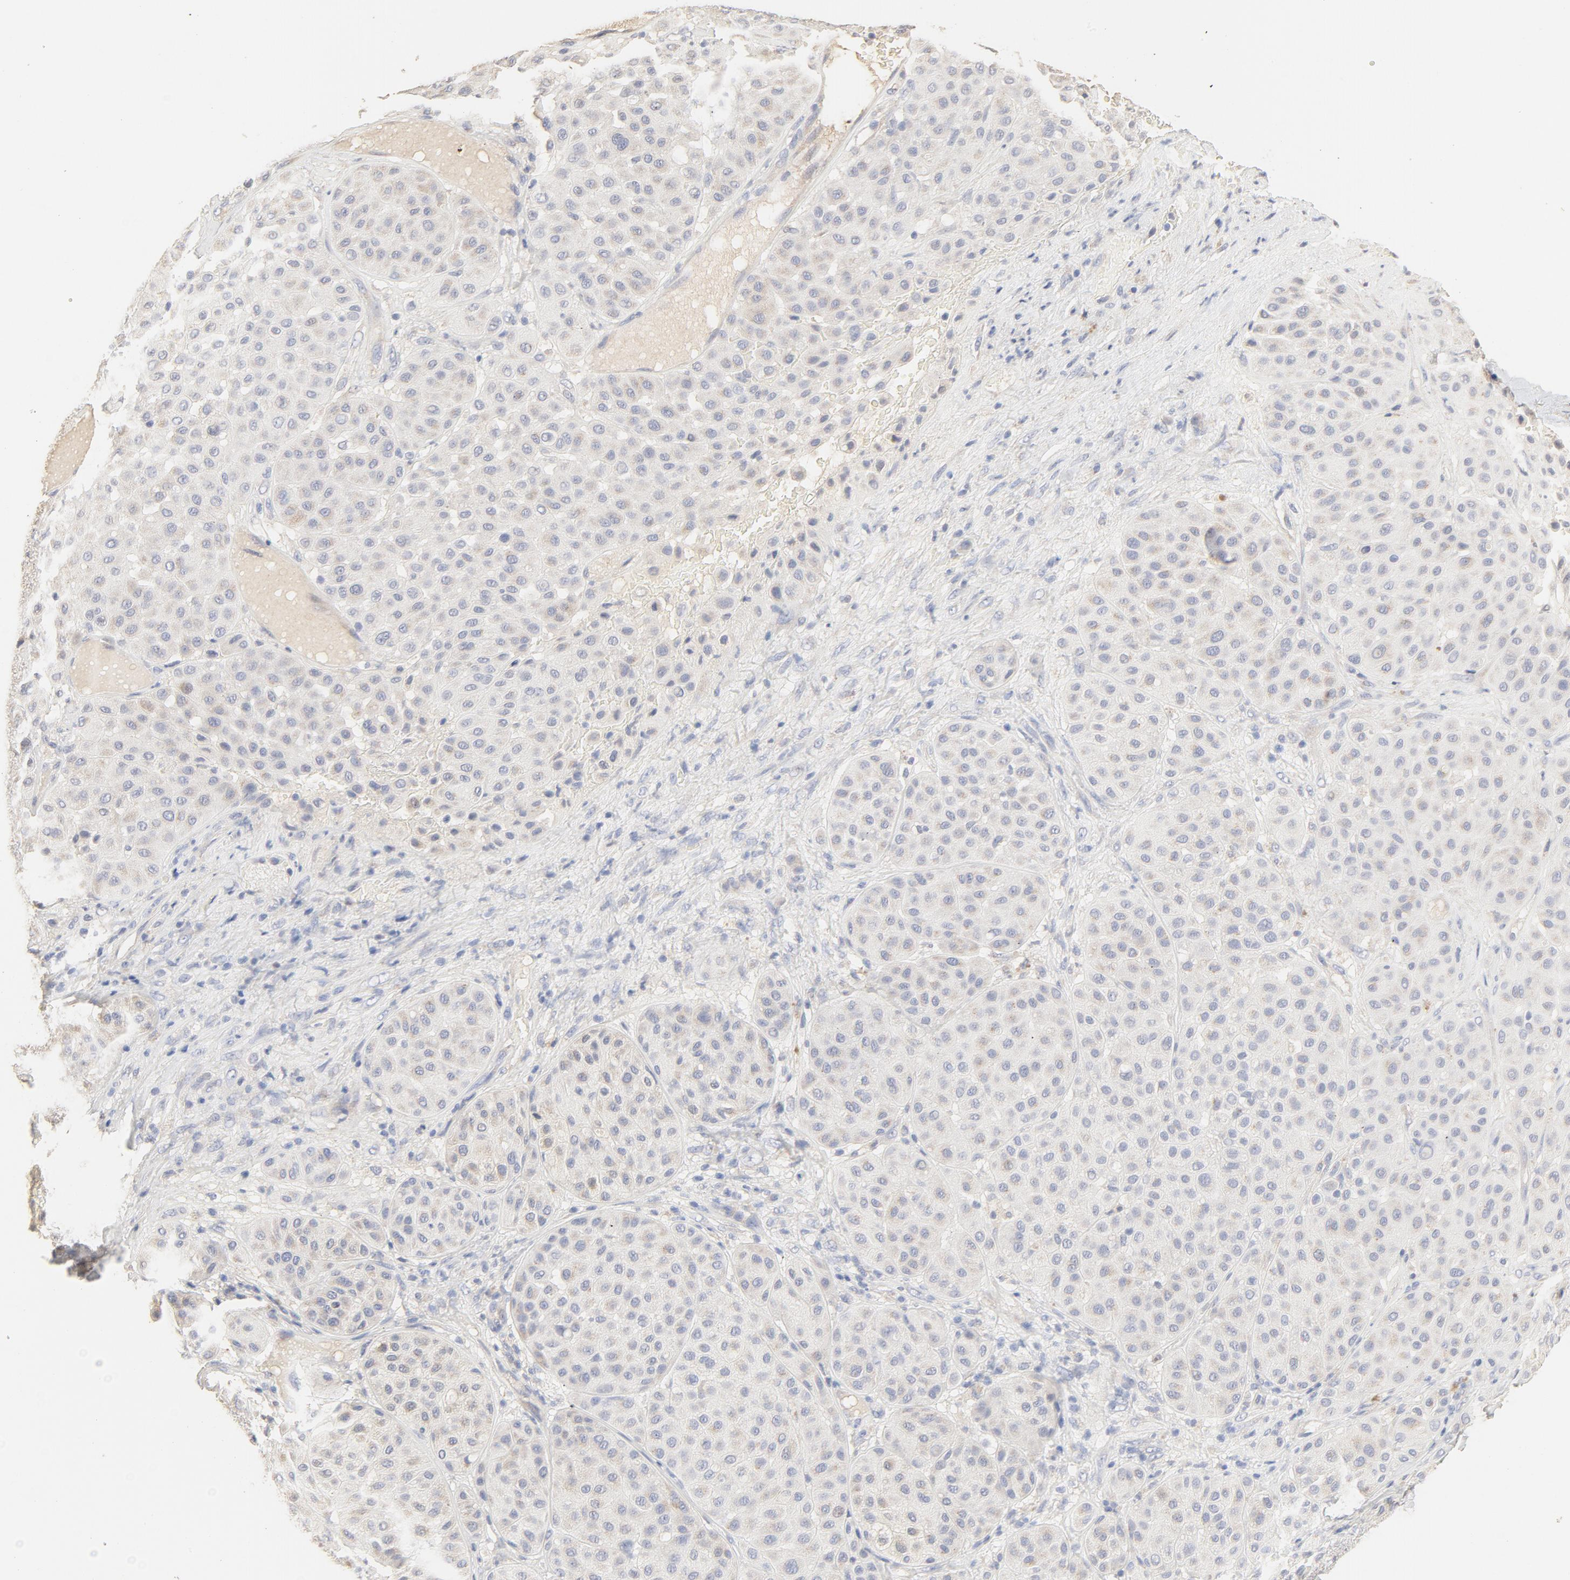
{"staining": {"intensity": "negative", "quantity": "none", "location": "none"}, "tissue": "melanoma", "cell_type": "Tumor cells", "image_type": "cancer", "snomed": [{"axis": "morphology", "description": "Normal tissue, NOS"}, {"axis": "morphology", "description": "Malignant melanoma, Metastatic site"}, {"axis": "topography", "description": "Skin"}], "caption": "Tumor cells show no significant staining in melanoma. (DAB (3,3'-diaminobenzidine) immunohistochemistry (IHC) visualized using brightfield microscopy, high magnification).", "gene": "FCGBP", "patient": {"sex": "male", "age": 41}}